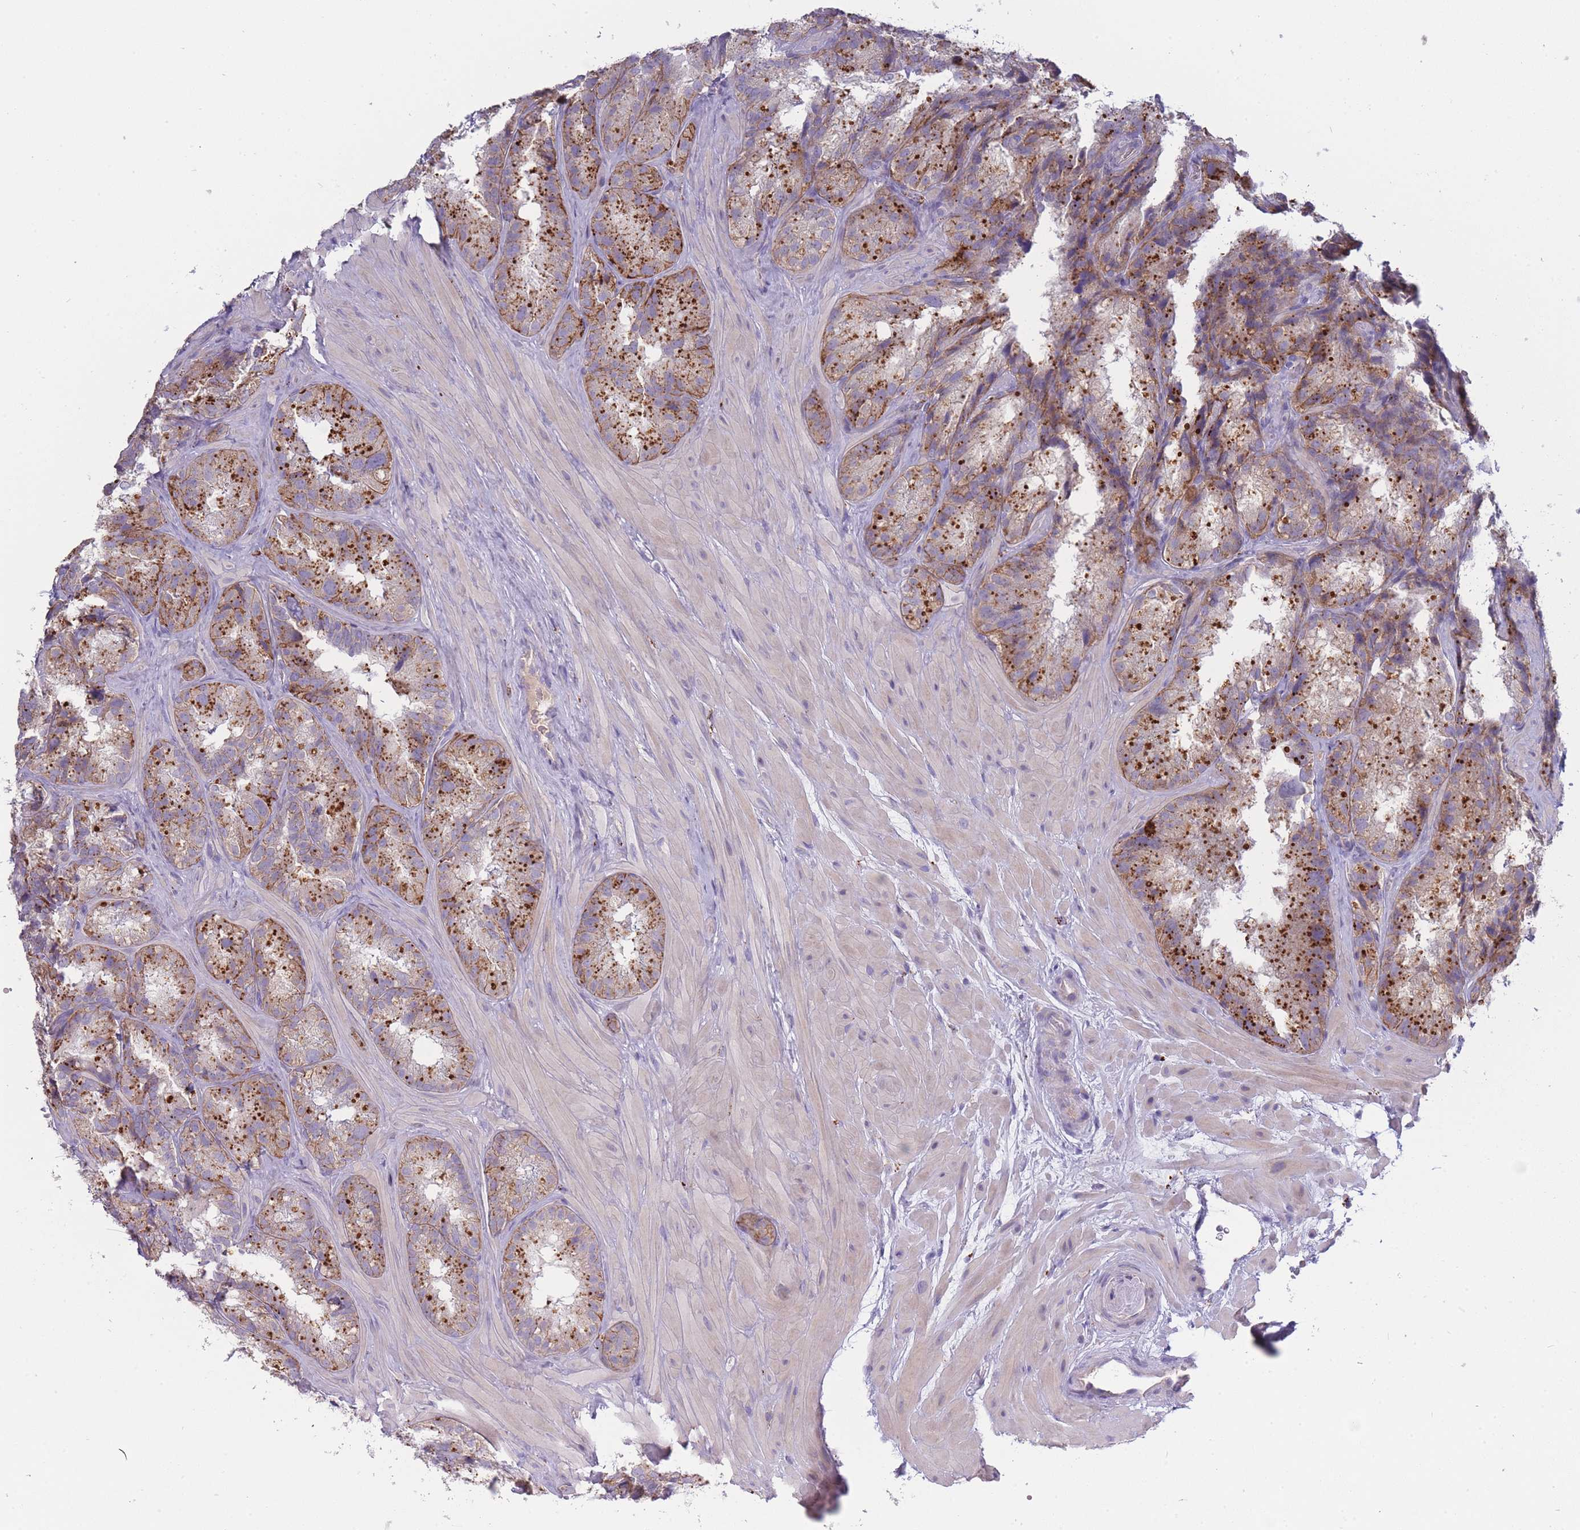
{"staining": {"intensity": "moderate", "quantity": ">75%", "location": "cytoplasmic/membranous"}, "tissue": "seminal vesicle", "cell_type": "Glandular cells", "image_type": "normal", "snomed": [{"axis": "morphology", "description": "Normal tissue, NOS"}, {"axis": "topography", "description": "Seminal veicle"}], "caption": "Protein expression analysis of benign human seminal vesicle reveals moderate cytoplasmic/membranous staining in about >75% of glandular cells.", "gene": "TRIM61", "patient": {"sex": "male", "age": 58}}